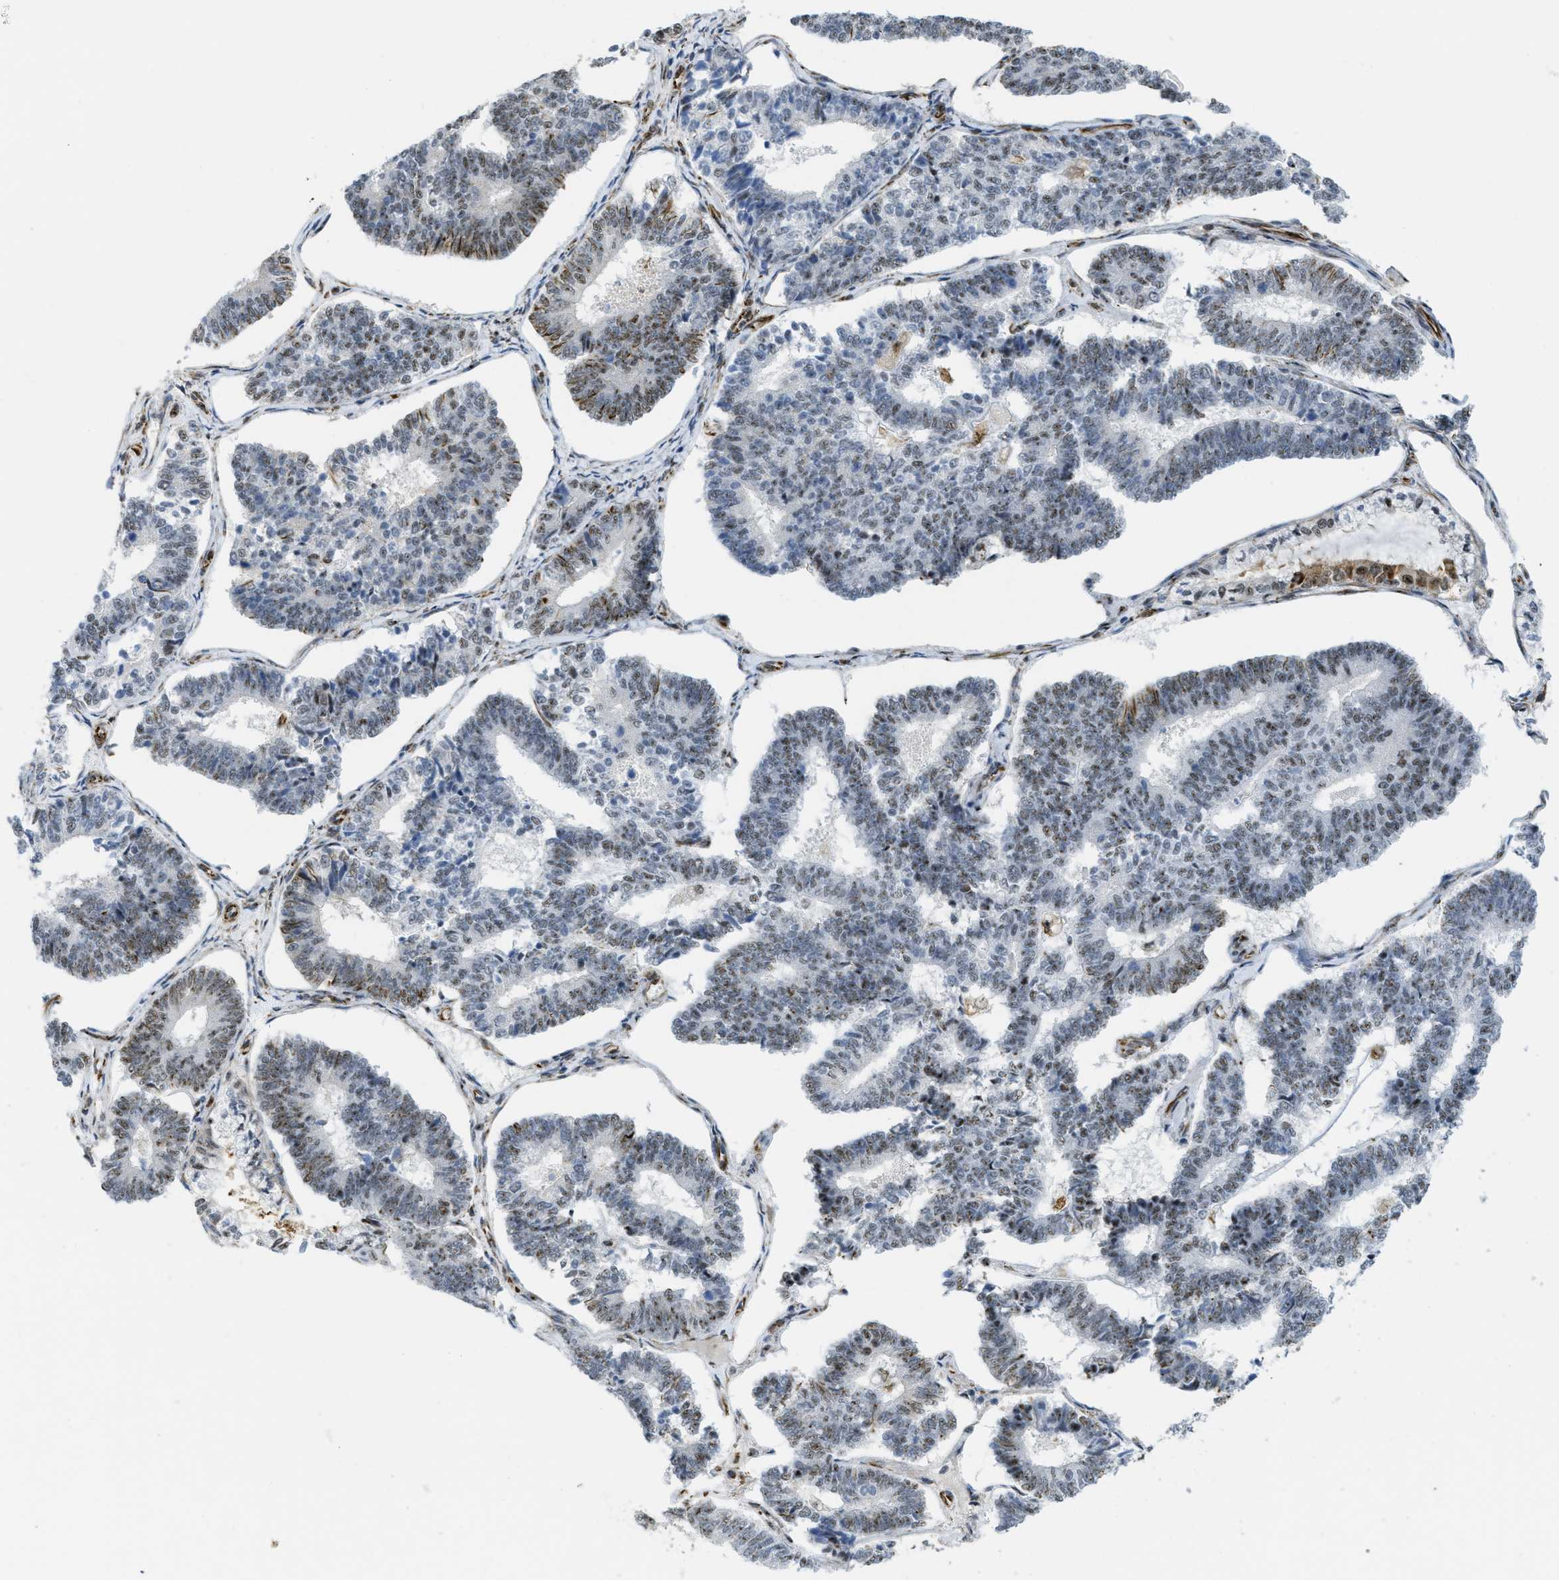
{"staining": {"intensity": "weak", "quantity": "25%-75%", "location": "nuclear"}, "tissue": "endometrial cancer", "cell_type": "Tumor cells", "image_type": "cancer", "snomed": [{"axis": "morphology", "description": "Adenocarcinoma, NOS"}, {"axis": "topography", "description": "Endometrium"}], "caption": "A high-resolution photomicrograph shows immunohistochemistry (IHC) staining of endometrial cancer (adenocarcinoma), which shows weak nuclear staining in about 25%-75% of tumor cells. The protein is stained brown, and the nuclei are stained in blue (DAB IHC with brightfield microscopy, high magnification).", "gene": "LRRC8B", "patient": {"sex": "female", "age": 70}}